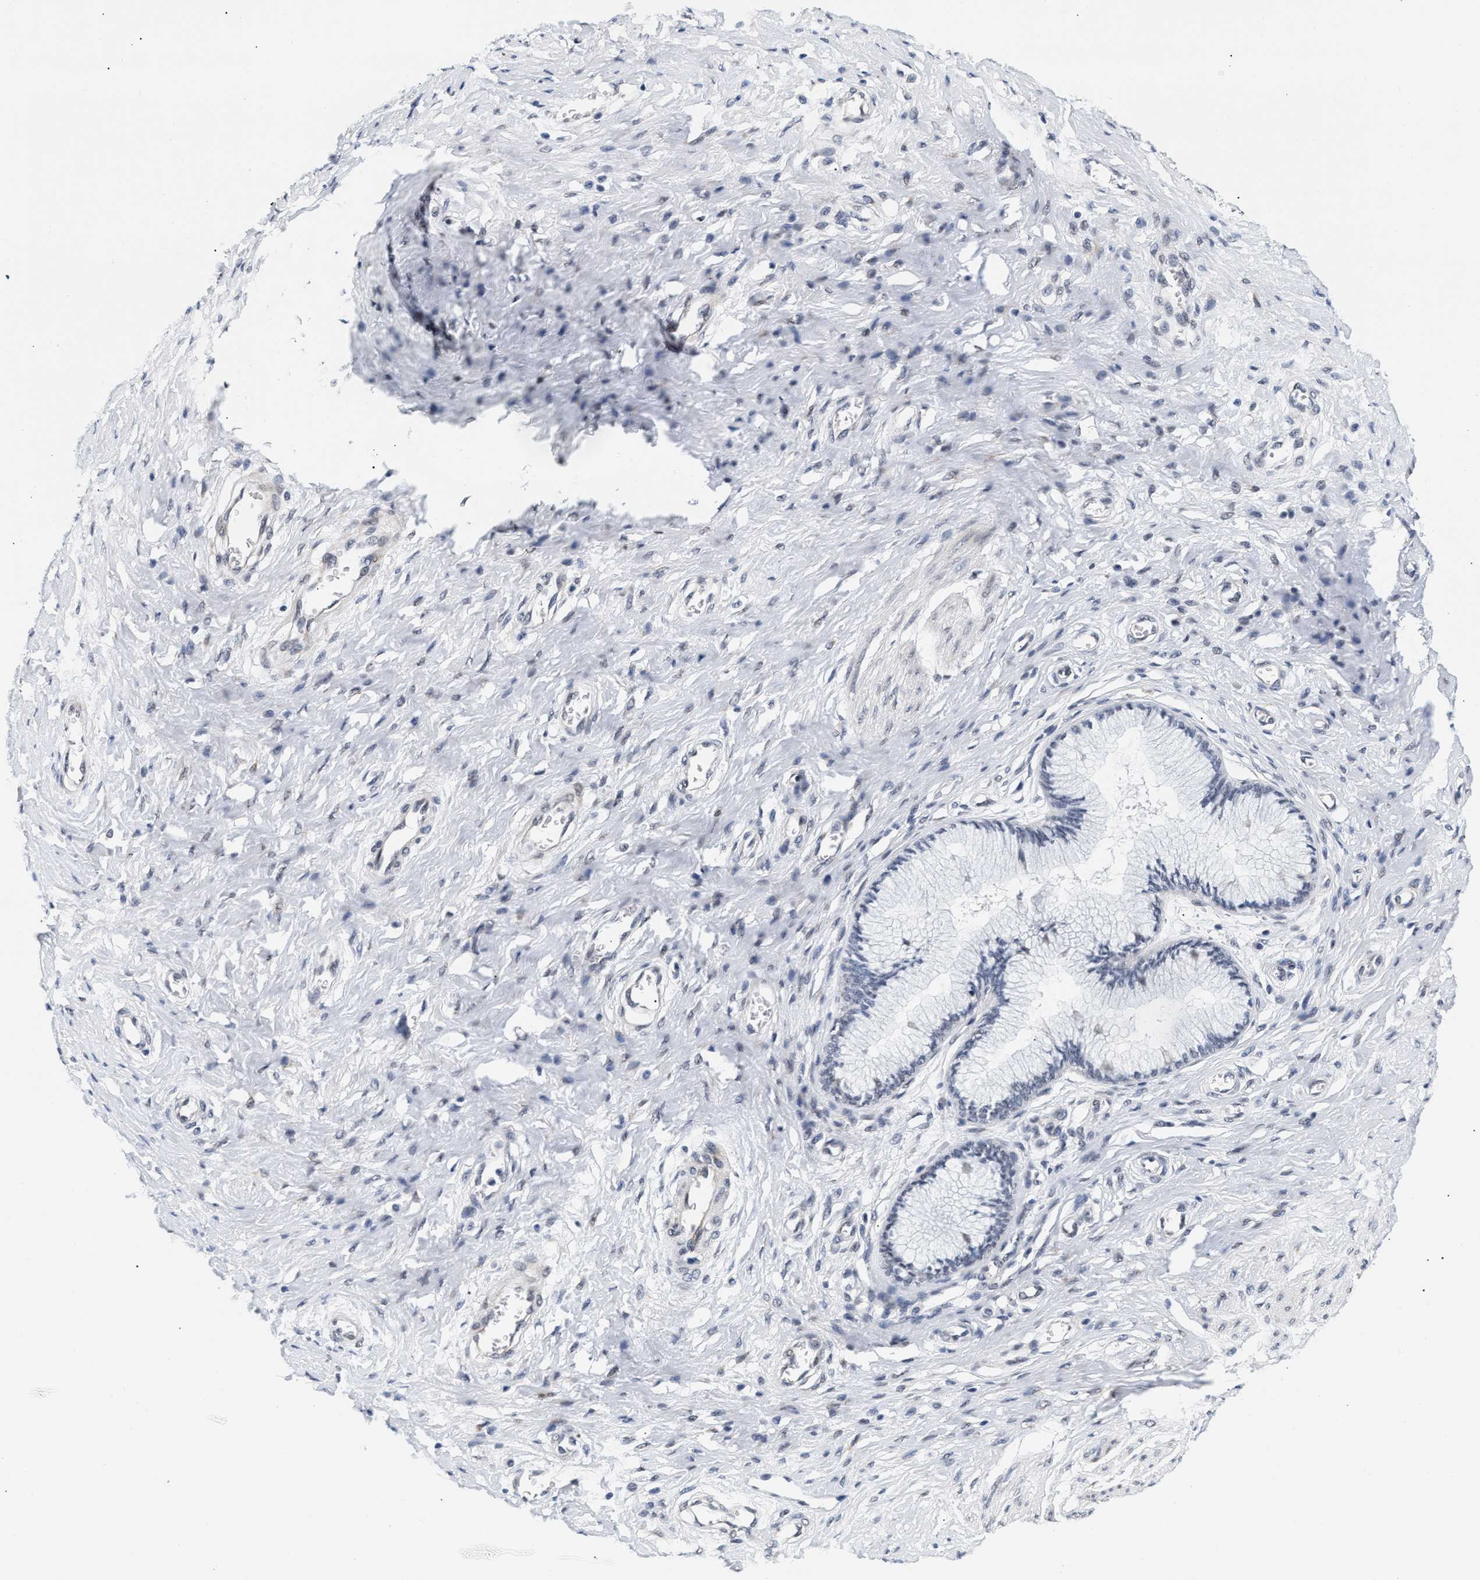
{"staining": {"intensity": "negative", "quantity": "none", "location": "none"}, "tissue": "cervix", "cell_type": "Glandular cells", "image_type": "normal", "snomed": [{"axis": "morphology", "description": "Normal tissue, NOS"}, {"axis": "topography", "description": "Cervix"}], "caption": "High magnification brightfield microscopy of normal cervix stained with DAB (brown) and counterstained with hematoxylin (blue): glandular cells show no significant positivity.", "gene": "THOC1", "patient": {"sex": "female", "age": 55}}